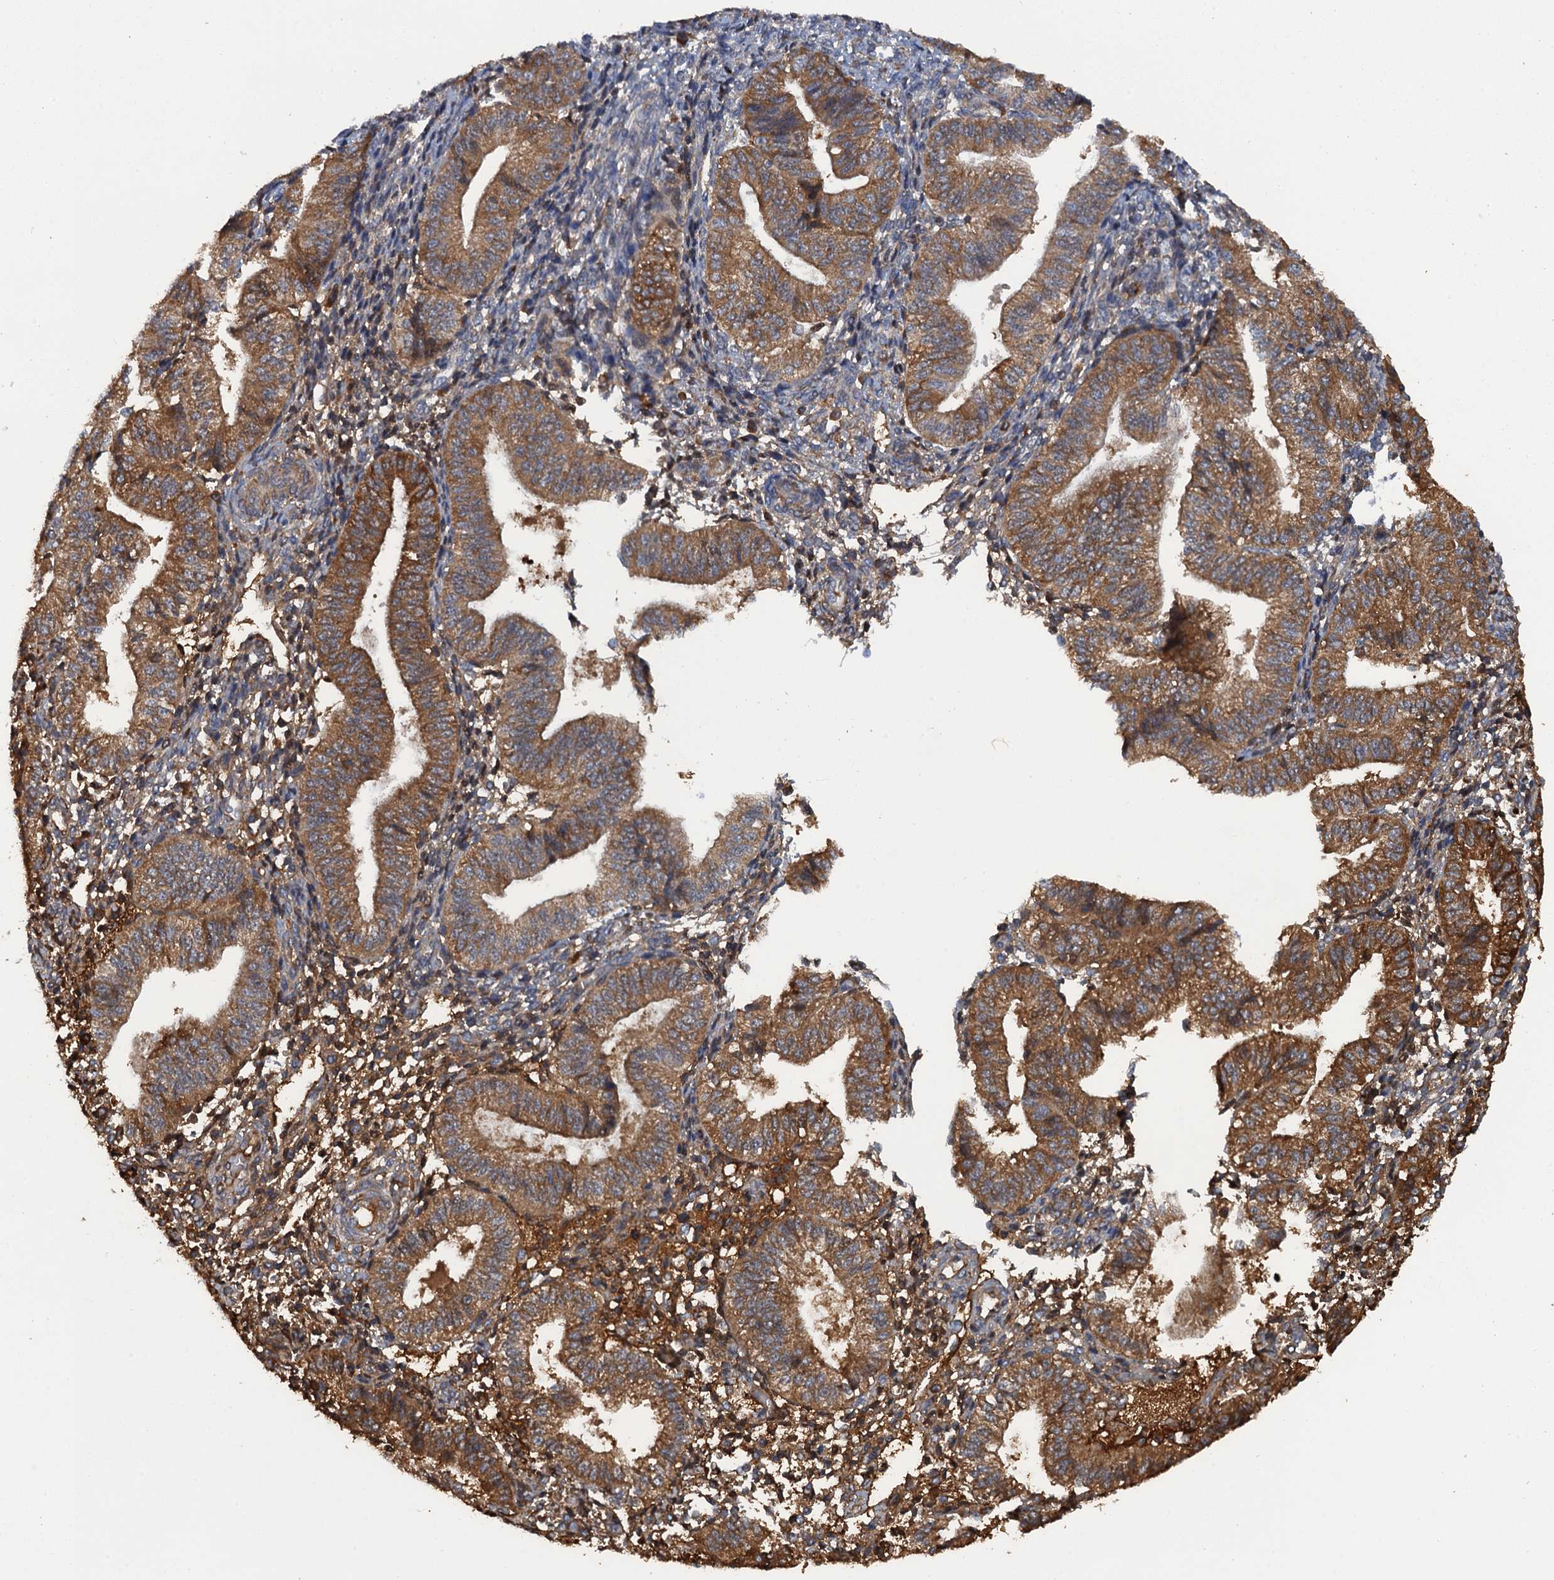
{"staining": {"intensity": "moderate", "quantity": "25%-75%", "location": "cytoplasmic/membranous"}, "tissue": "endometrium", "cell_type": "Cells in endometrial stroma", "image_type": "normal", "snomed": [{"axis": "morphology", "description": "Normal tissue, NOS"}, {"axis": "topography", "description": "Endometrium"}], "caption": "A photomicrograph showing moderate cytoplasmic/membranous positivity in approximately 25%-75% of cells in endometrial stroma in normal endometrium, as visualized by brown immunohistochemical staining.", "gene": "HAPLN3", "patient": {"sex": "female", "age": 34}}